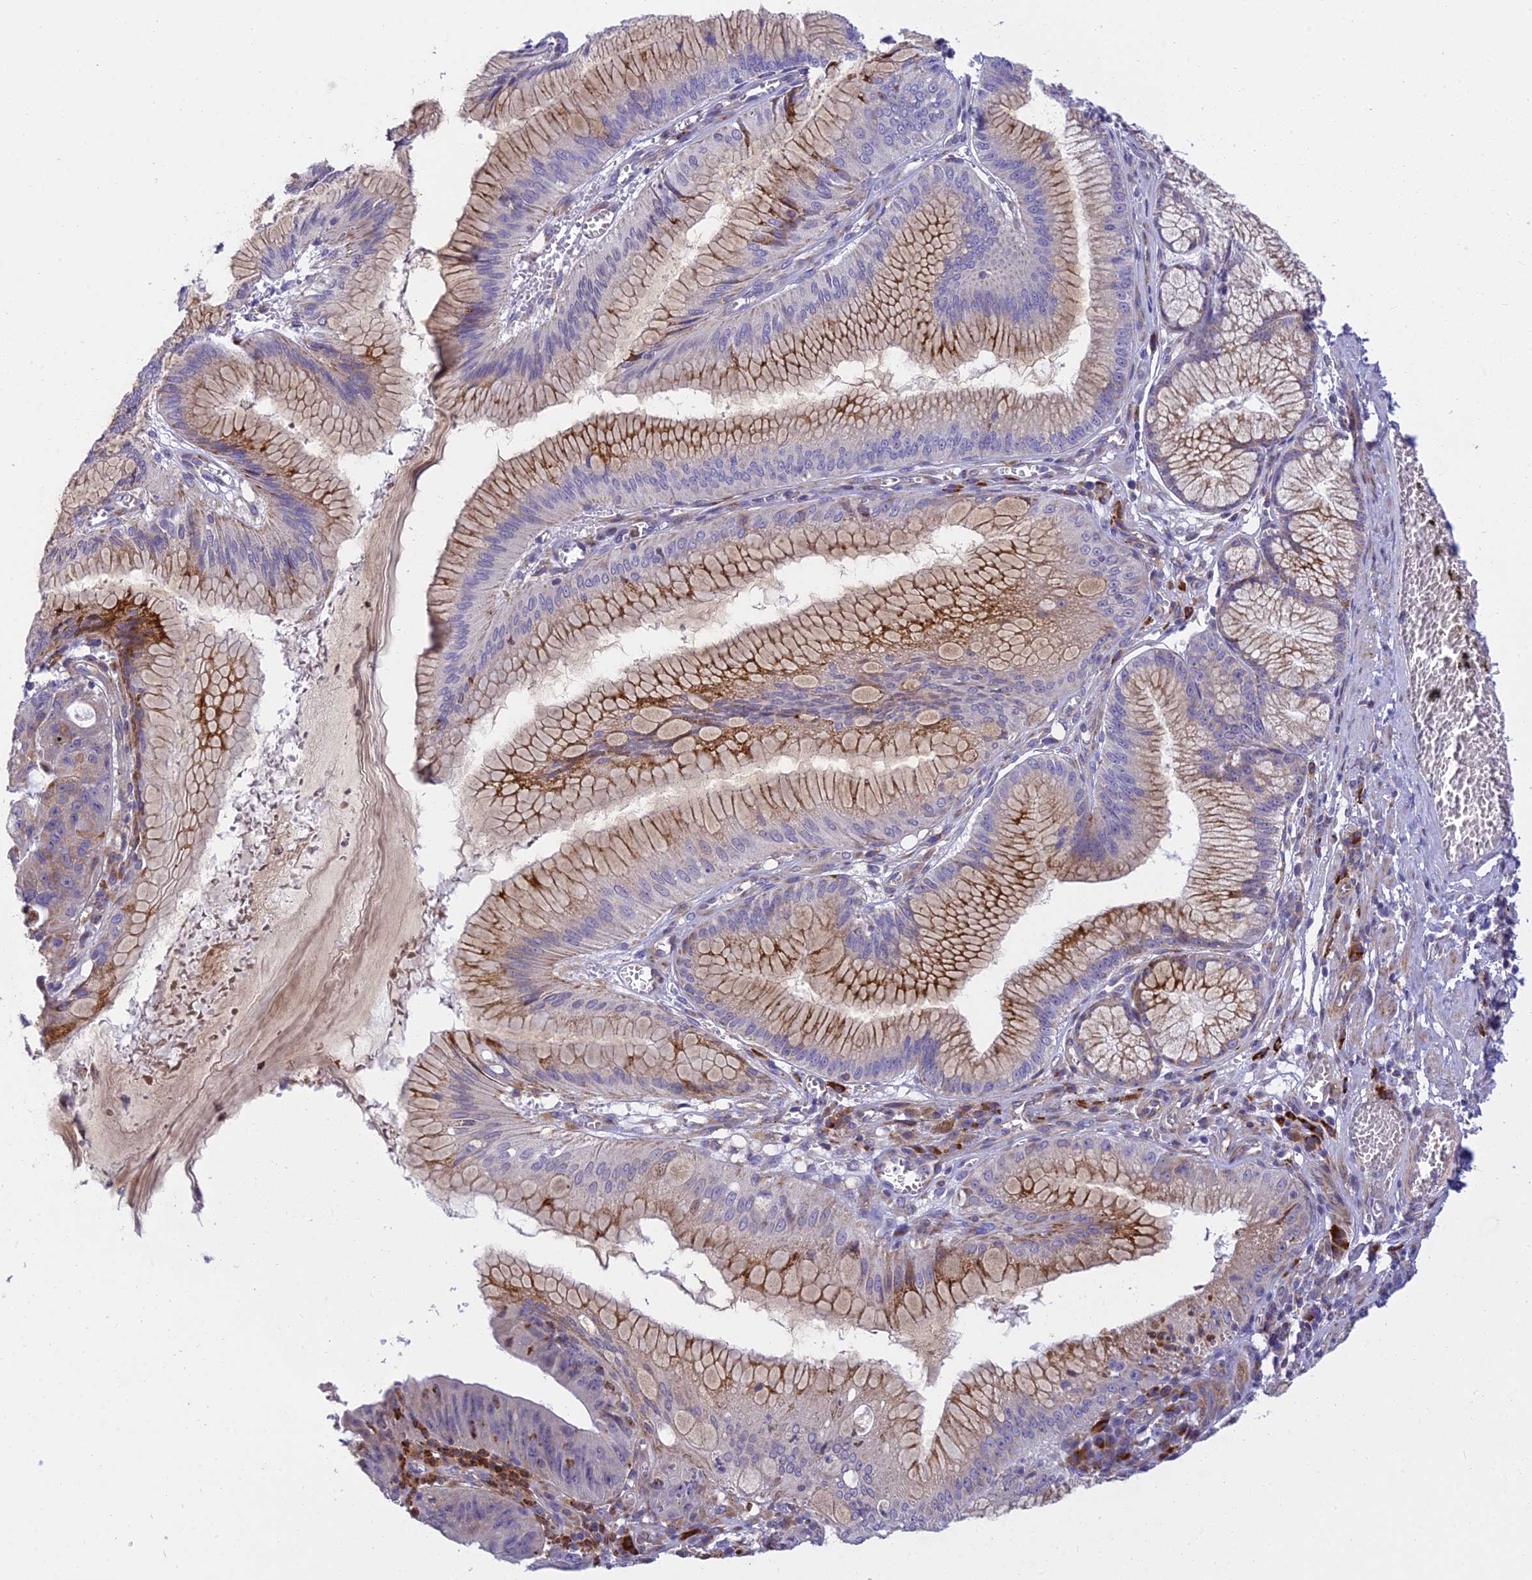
{"staining": {"intensity": "moderate", "quantity": "25%-75%", "location": "cytoplasmic/membranous"}, "tissue": "stomach cancer", "cell_type": "Tumor cells", "image_type": "cancer", "snomed": [{"axis": "morphology", "description": "Adenocarcinoma, NOS"}, {"axis": "topography", "description": "Stomach"}], "caption": "Tumor cells demonstrate medium levels of moderate cytoplasmic/membranous positivity in about 25%-75% of cells in human stomach cancer (adenocarcinoma). The staining is performed using DAB (3,3'-diaminobenzidine) brown chromogen to label protein expression. The nuclei are counter-stained blue using hematoxylin.", "gene": "CLCN7", "patient": {"sex": "male", "age": 59}}